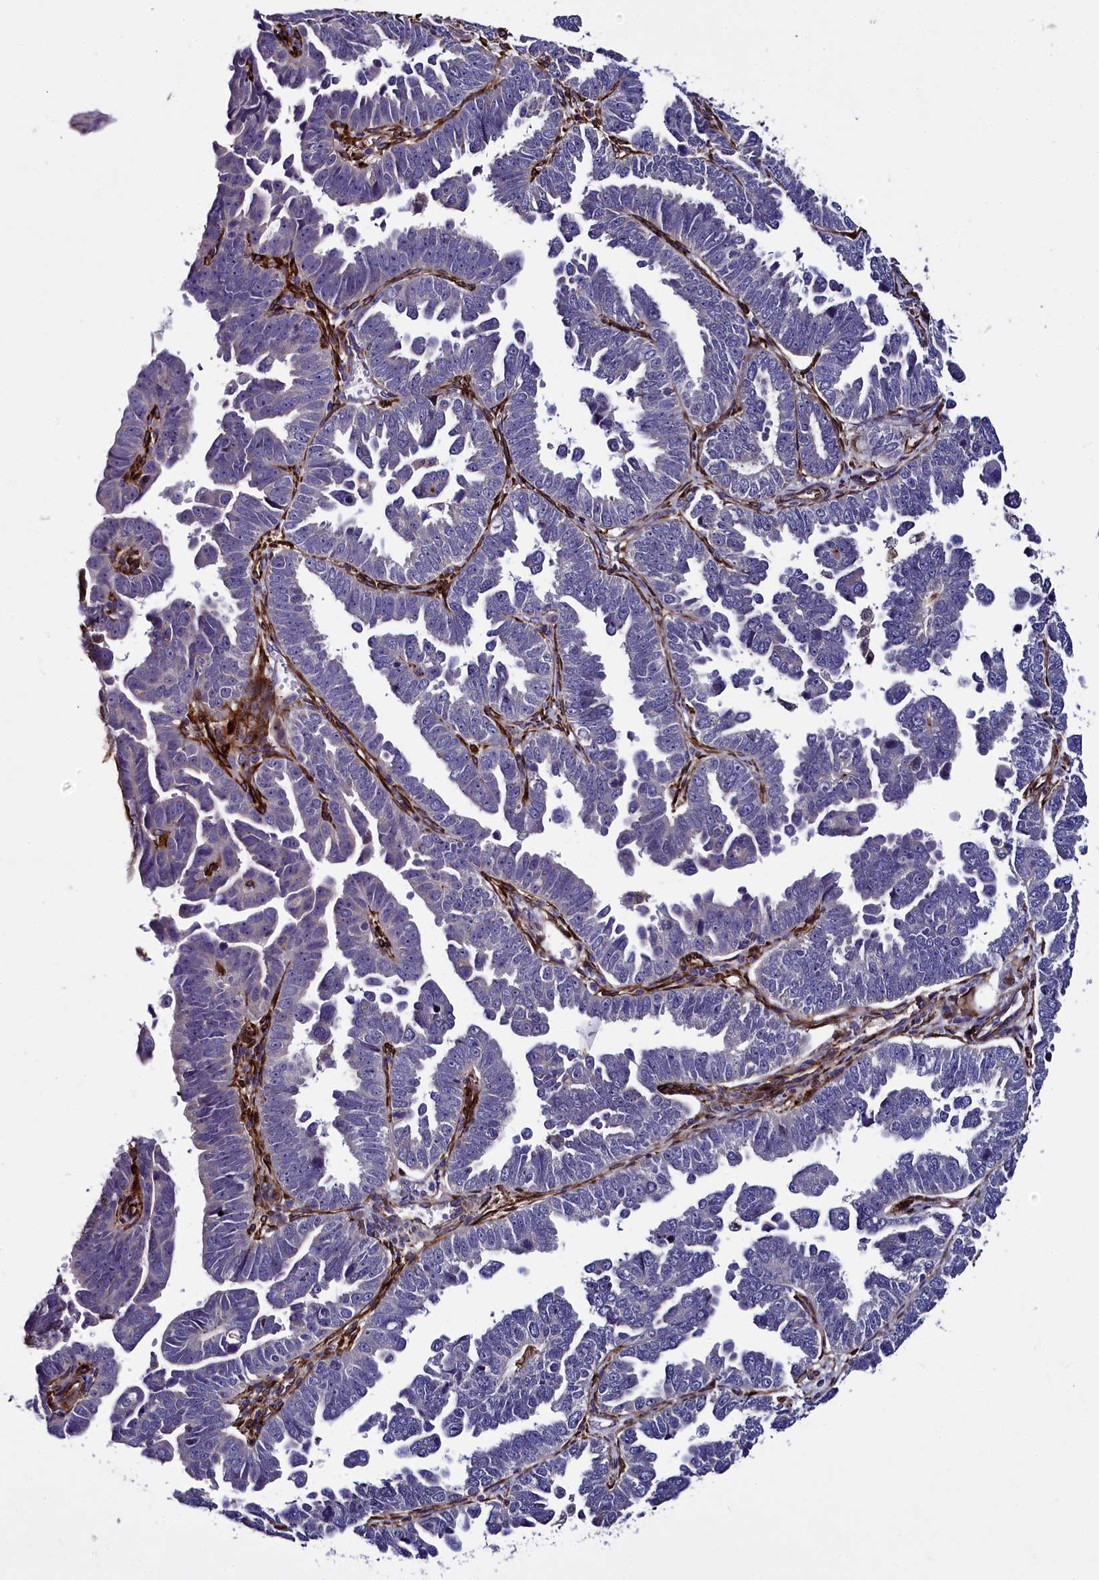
{"staining": {"intensity": "negative", "quantity": "none", "location": "none"}, "tissue": "endometrial cancer", "cell_type": "Tumor cells", "image_type": "cancer", "snomed": [{"axis": "morphology", "description": "Adenocarcinoma, NOS"}, {"axis": "topography", "description": "Endometrium"}], "caption": "This is a histopathology image of immunohistochemistry (IHC) staining of endometrial adenocarcinoma, which shows no staining in tumor cells.", "gene": "MRC2", "patient": {"sex": "female", "age": 75}}